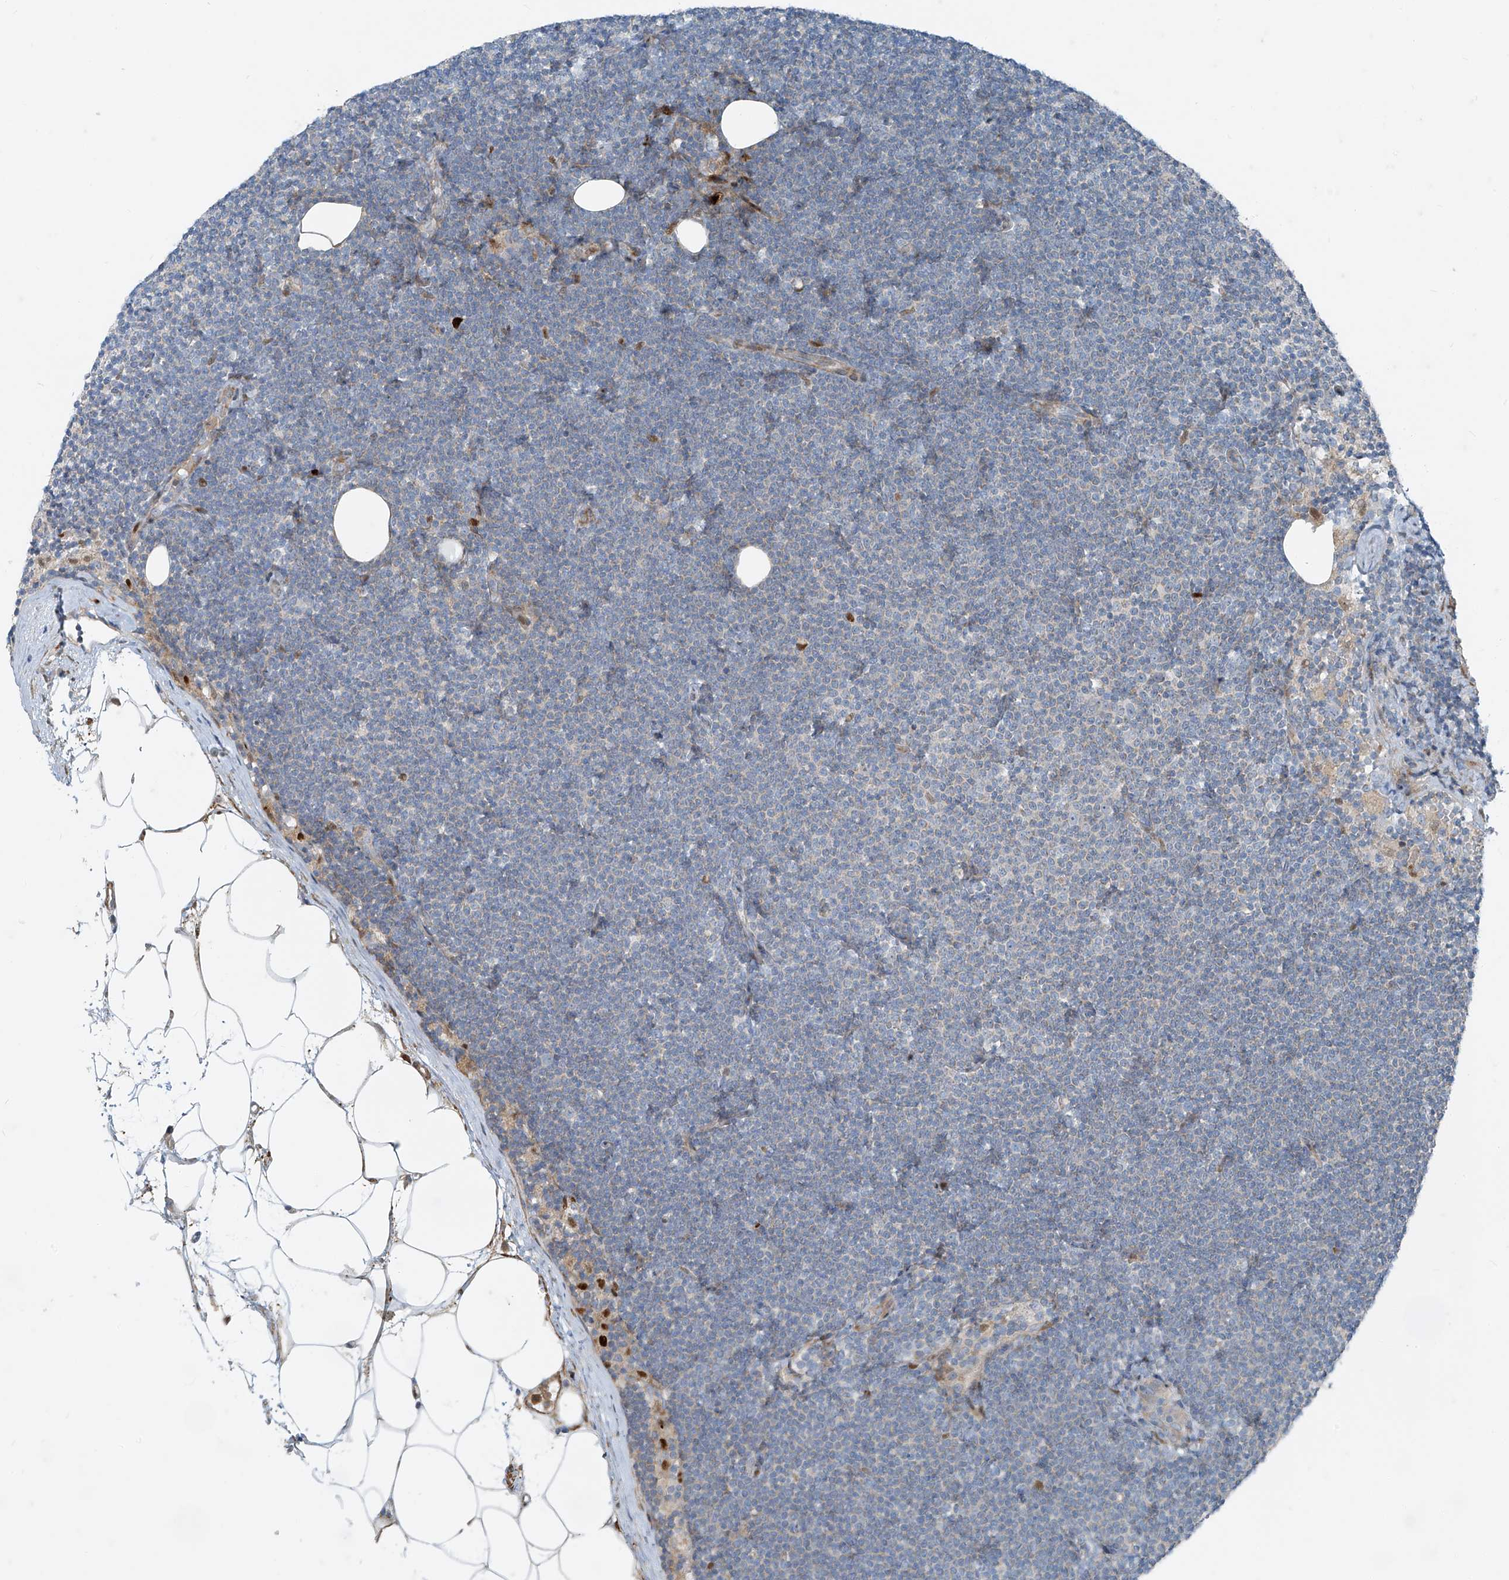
{"staining": {"intensity": "negative", "quantity": "none", "location": "none"}, "tissue": "lymphoma", "cell_type": "Tumor cells", "image_type": "cancer", "snomed": [{"axis": "morphology", "description": "Malignant lymphoma, non-Hodgkin's type, Low grade"}, {"axis": "topography", "description": "Lymph node"}], "caption": "This image is of malignant lymphoma, non-Hodgkin's type (low-grade) stained with immunohistochemistry to label a protein in brown with the nuclei are counter-stained blue. There is no positivity in tumor cells. (DAB immunohistochemistry (IHC), high magnification).", "gene": "PPCS", "patient": {"sex": "female", "age": 53}}